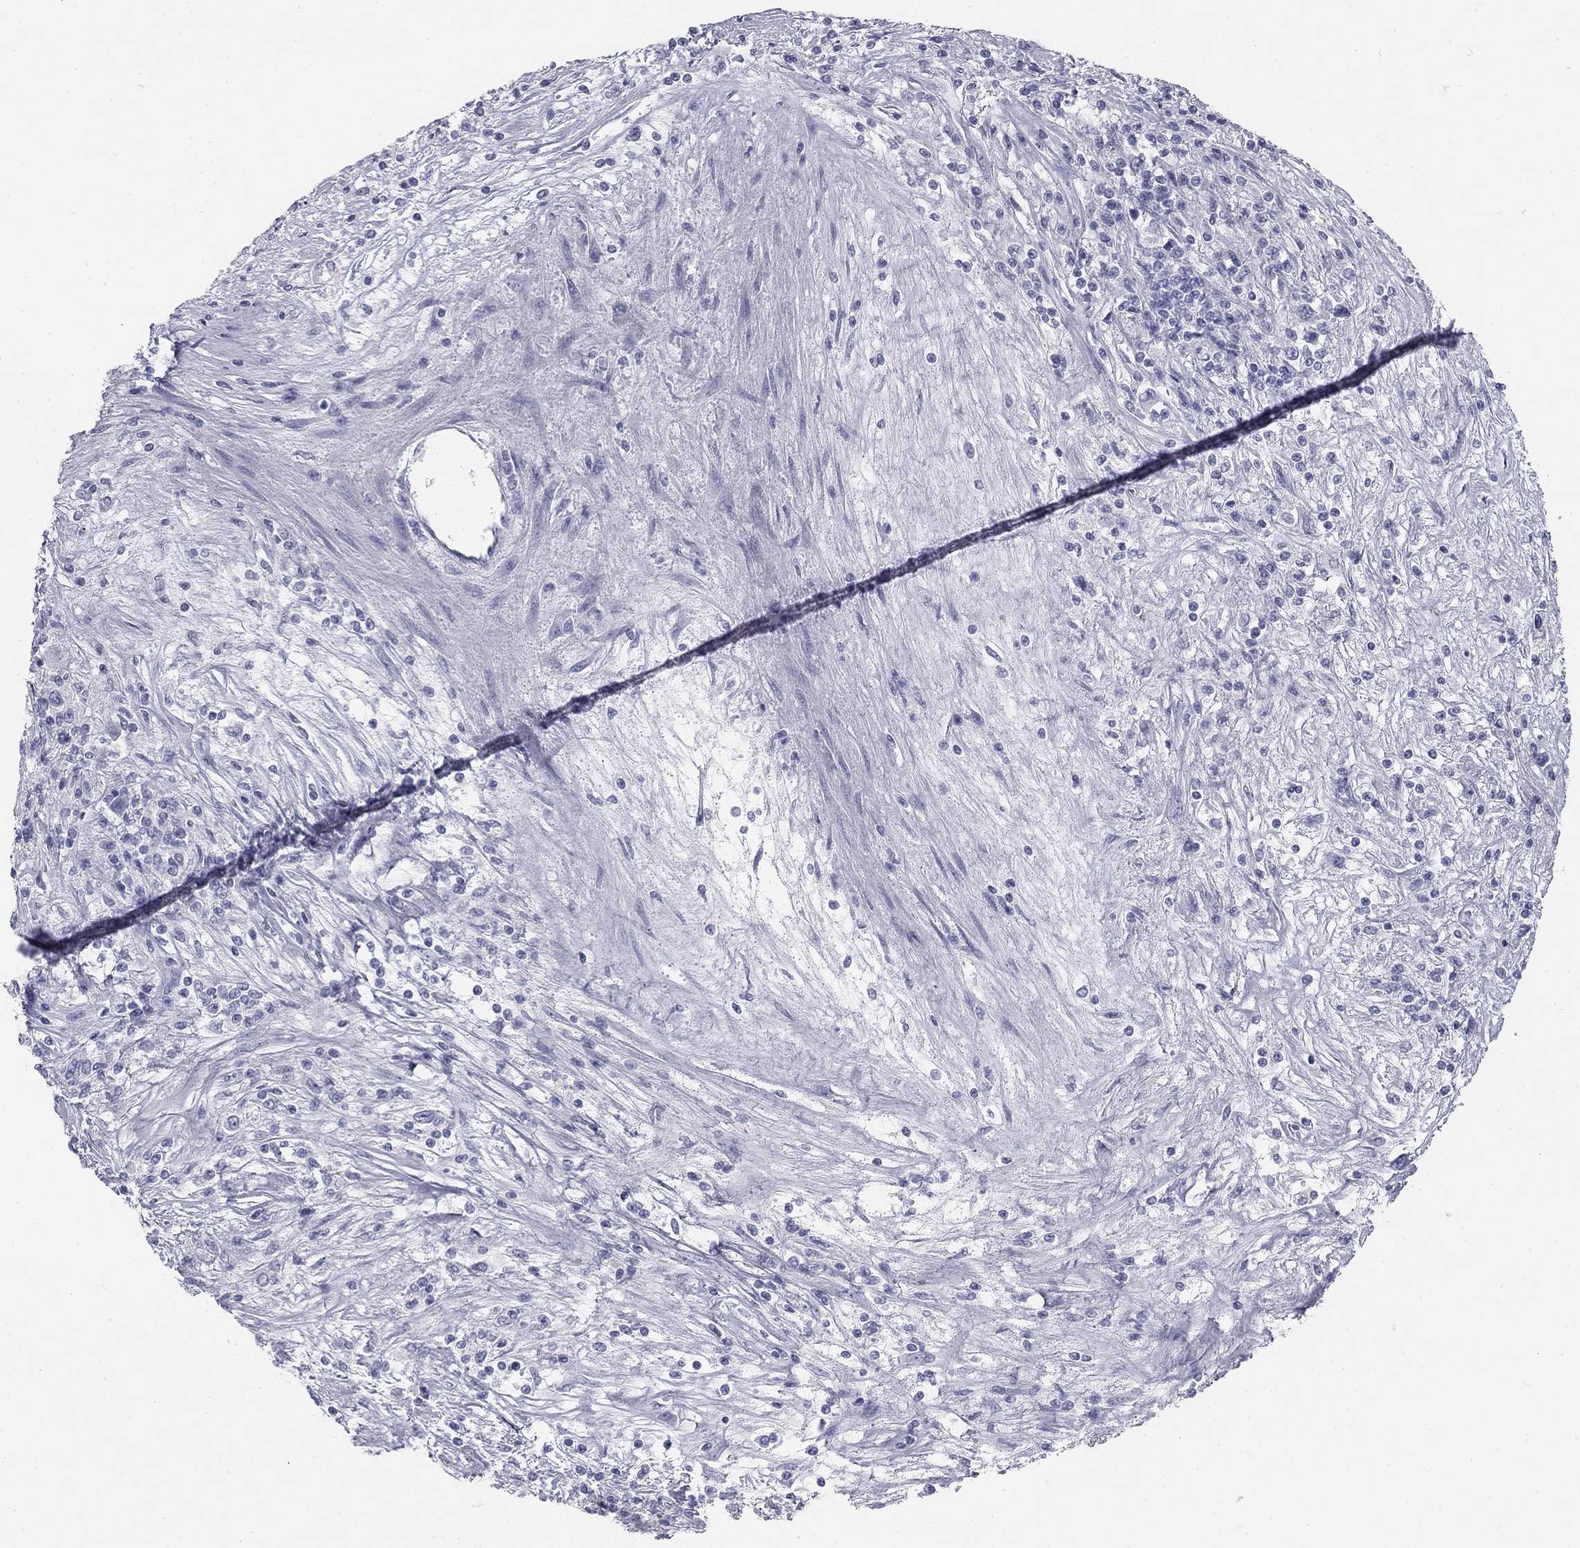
{"staining": {"intensity": "negative", "quantity": "none", "location": "none"}, "tissue": "renal cancer", "cell_type": "Tumor cells", "image_type": "cancer", "snomed": [{"axis": "morphology", "description": "Adenocarcinoma, NOS"}, {"axis": "topography", "description": "Kidney"}], "caption": "Micrograph shows no significant protein positivity in tumor cells of adenocarcinoma (renal). (DAB (3,3'-diaminobenzidine) immunohistochemistry visualized using brightfield microscopy, high magnification).", "gene": "SULT2B1", "patient": {"sex": "female", "age": 67}}